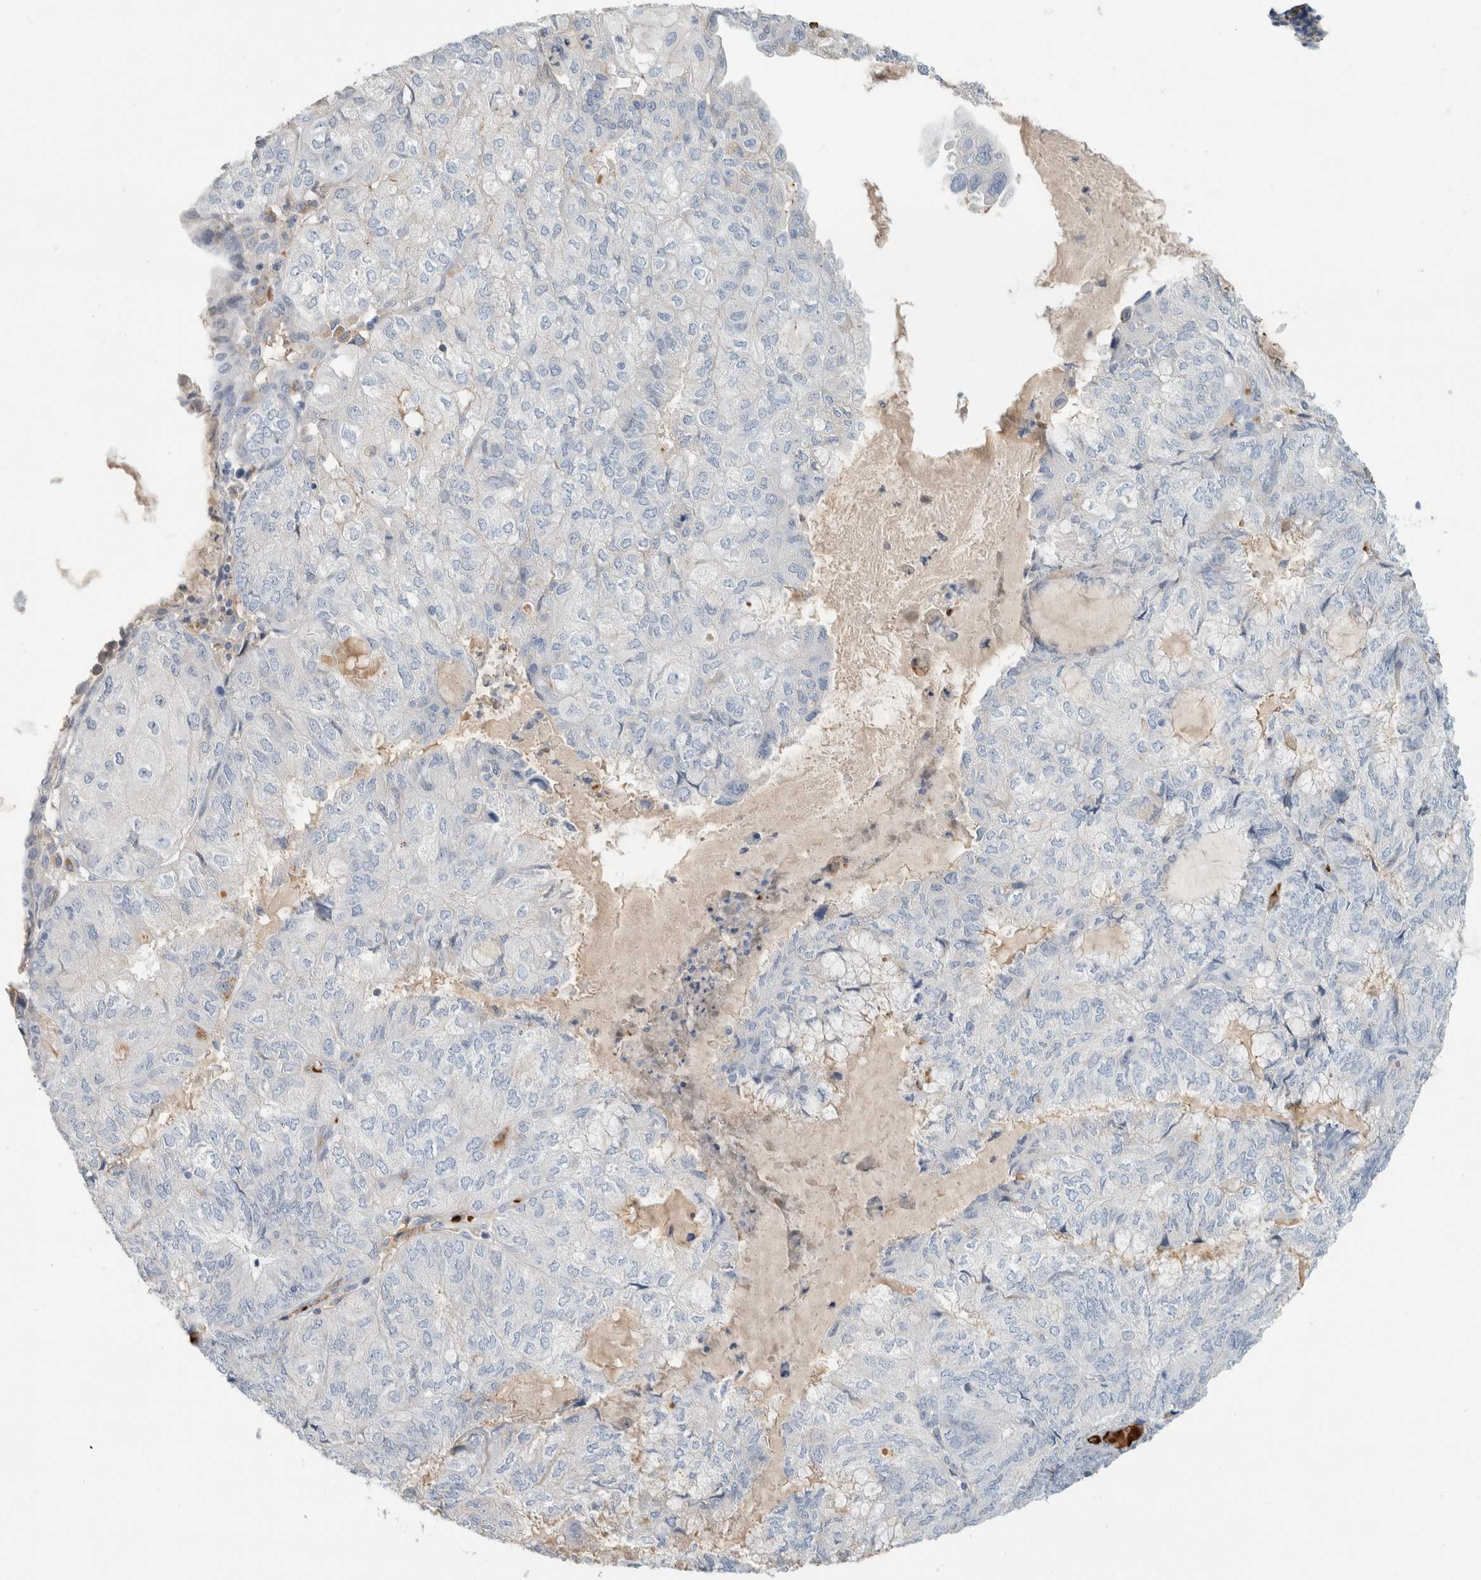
{"staining": {"intensity": "negative", "quantity": "none", "location": "none"}, "tissue": "endometrial cancer", "cell_type": "Tumor cells", "image_type": "cancer", "snomed": [{"axis": "morphology", "description": "Adenocarcinoma, NOS"}, {"axis": "topography", "description": "Endometrium"}], "caption": "Immunohistochemistry (IHC) photomicrograph of endometrial cancer stained for a protein (brown), which reveals no expression in tumor cells. (DAB immunohistochemistry visualized using brightfield microscopy, high magnification).", "gene": "CA1", "patient": {"sex": "female", "age": 81}}